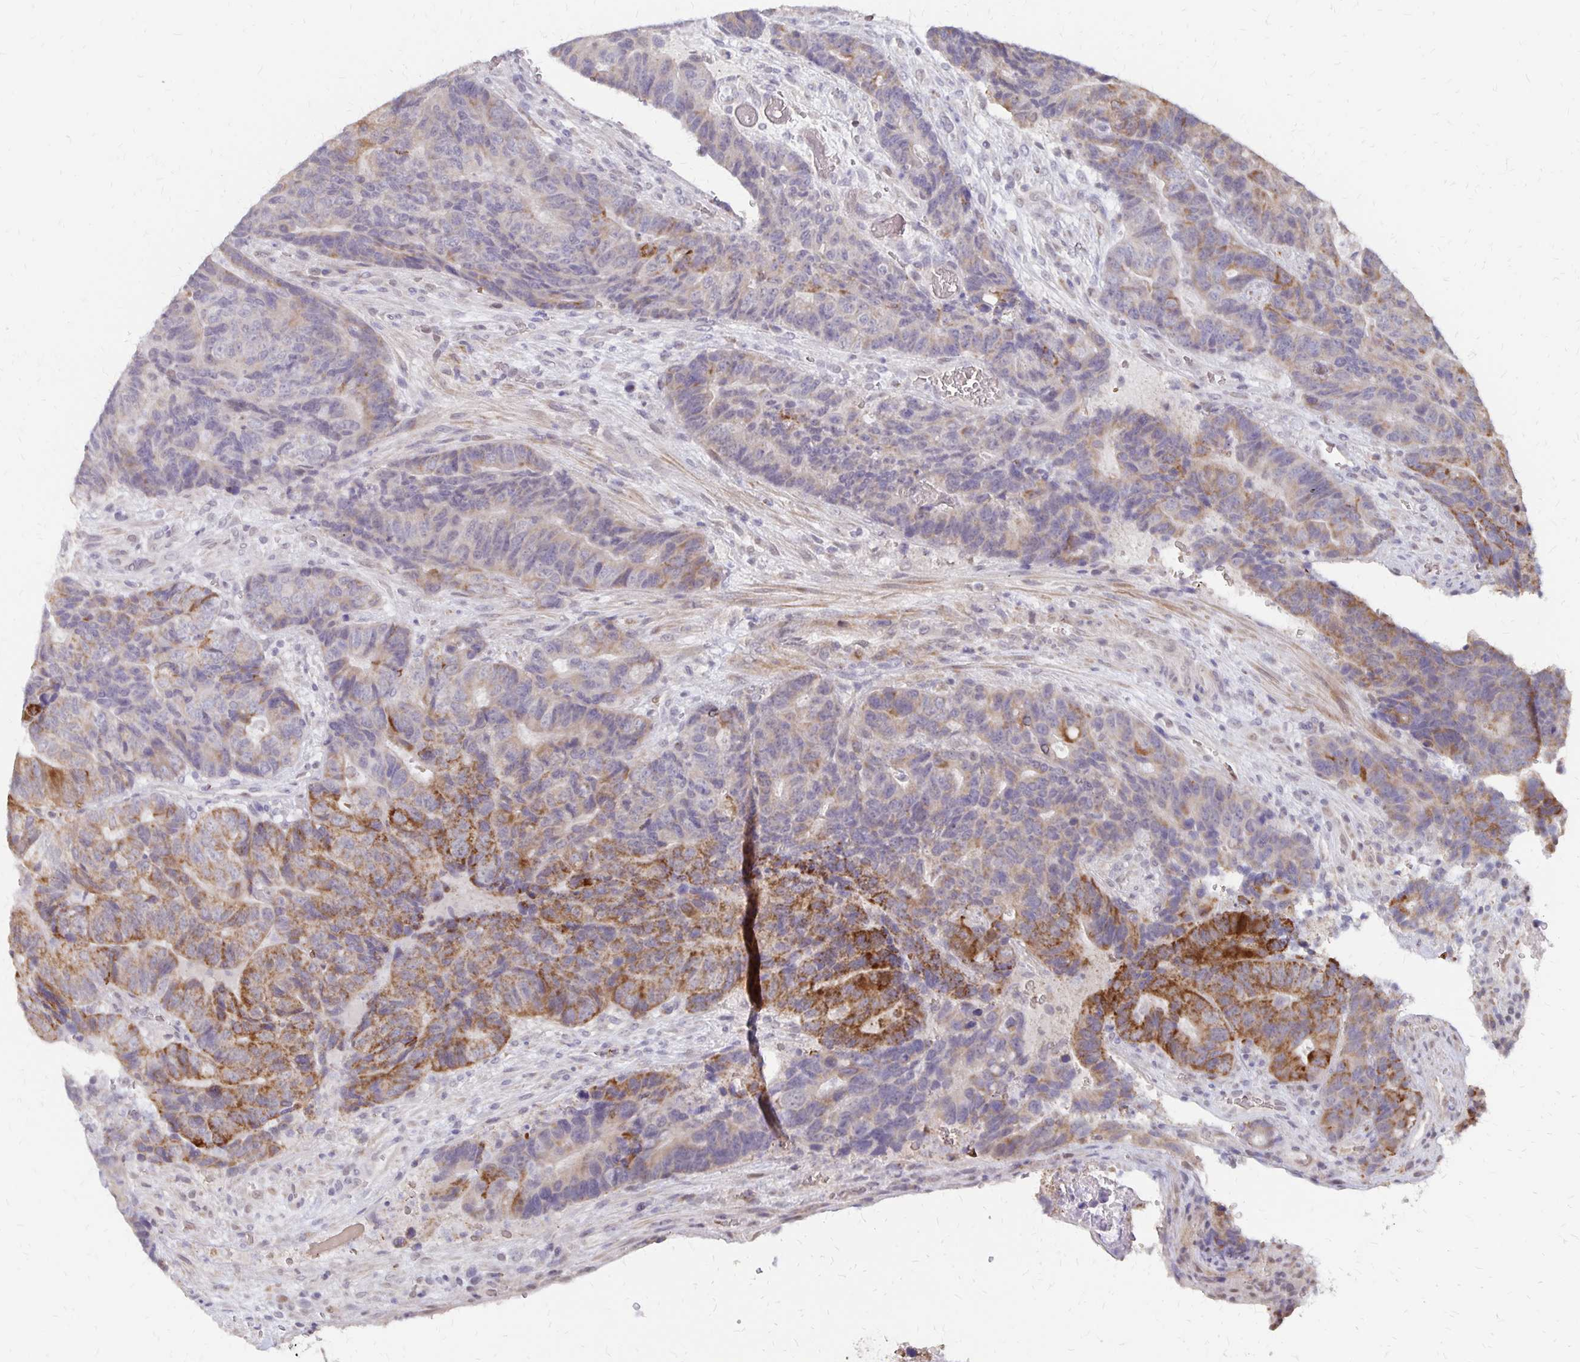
{"staining": {"intensity": "strong", "quantity": "<25%", "location": "cytoplasmic/membranous"}, "tissue": "colorectal cancer", "cell_type": "Tumor cells", "image_type": "cancer", "snomed": [{"axis": "morphology", "description": "Normal tissue, NOS"}, {"axis": "morphology", "description": "Adenocarcinoma, NOS"}, {"axis": "topography", "description": "Colon"}], "caption": "A brown stain labels strong cytoplasmic/membranous staining of a protein in human adenocarcinoma (colorectal) tumor cells. (DAB (3,3'-diaminobenzidine) IHC with brightfield microscopy, high magnification).", "gene": "ATOSB", "patient": {"sex": "female", "age": 48}}